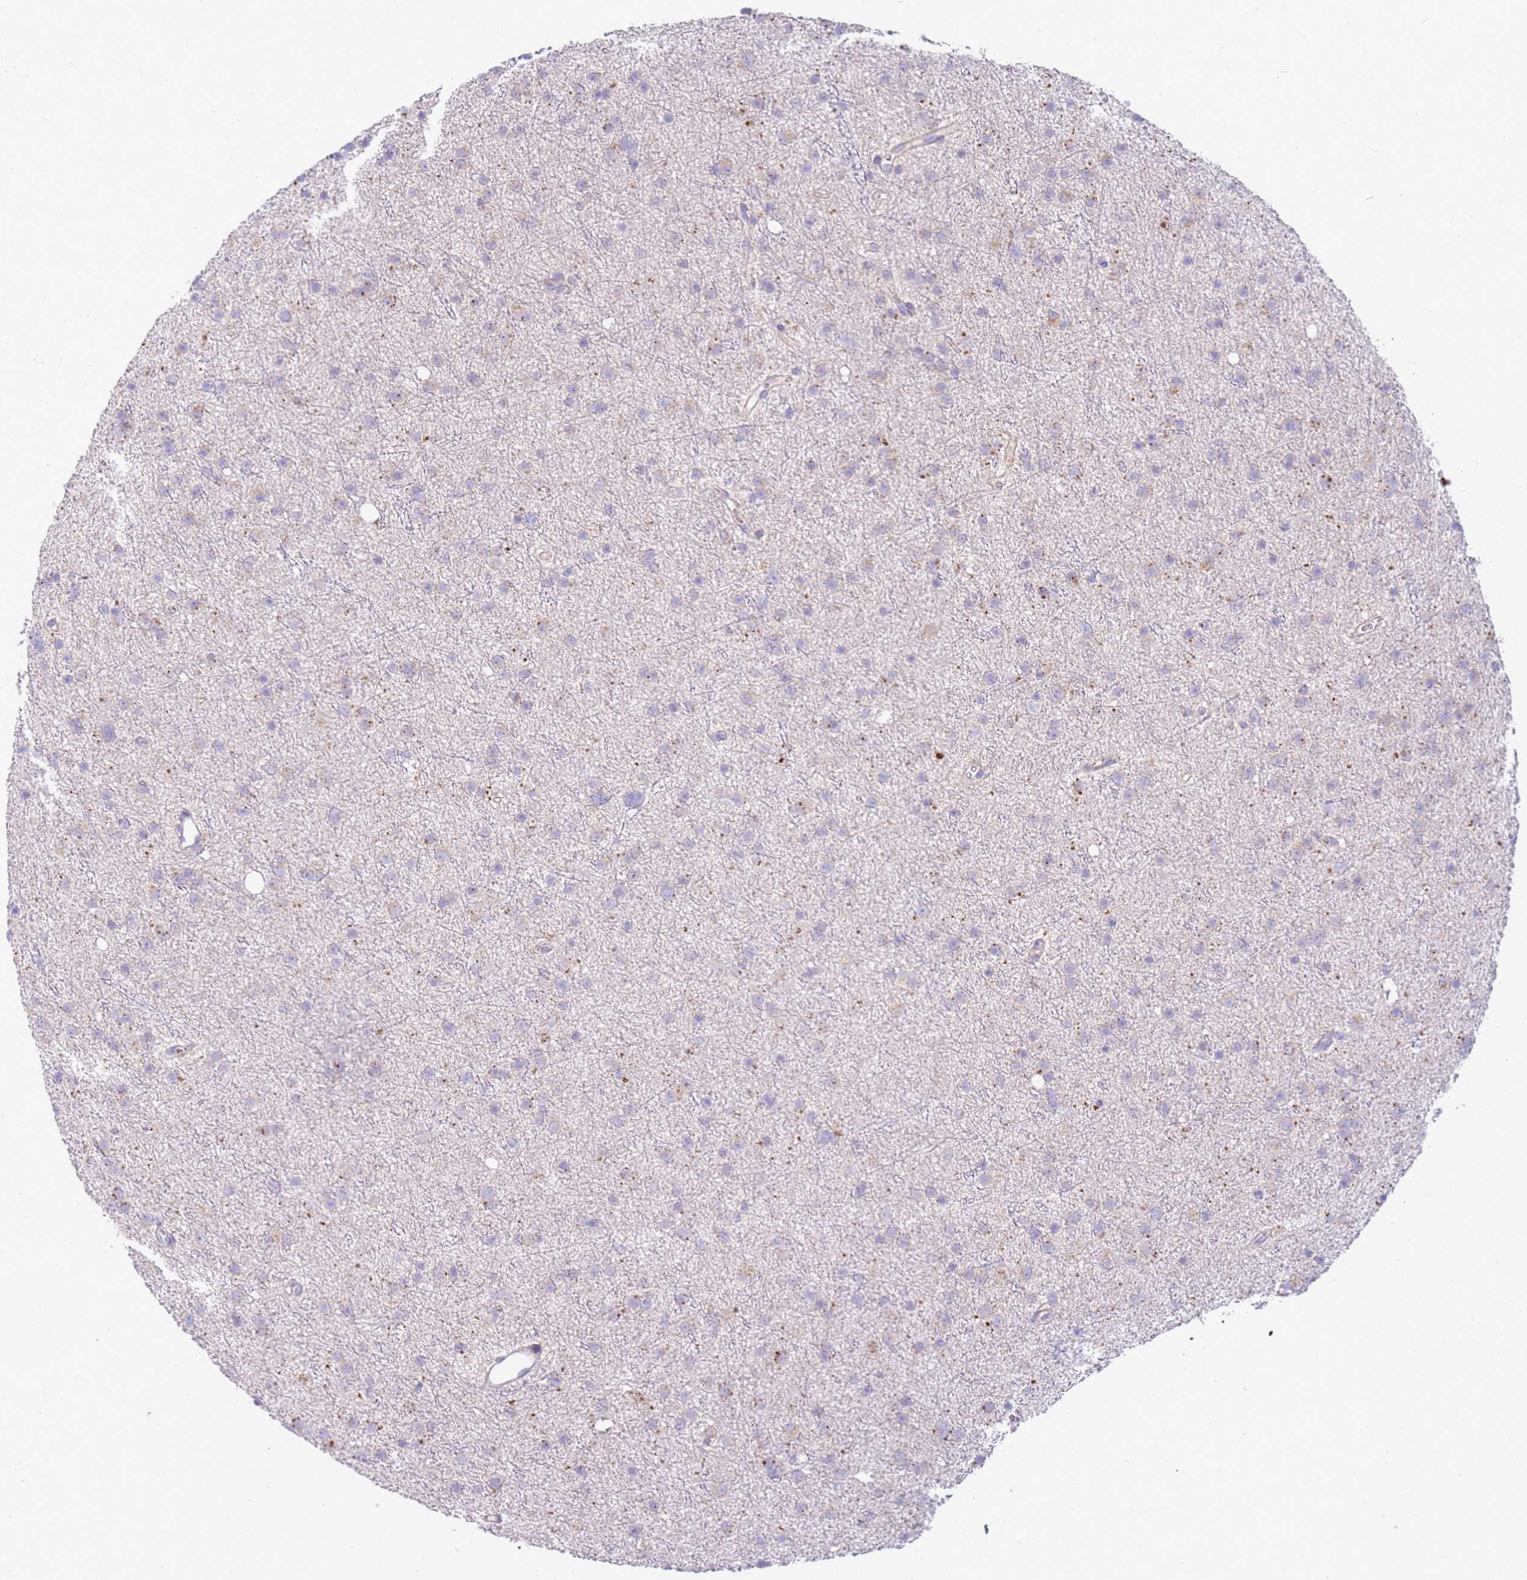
{"staining": {"intensity": "strong", "quantity": "<25%", "location": "cytoplasmic/membranous"}, "tissue": "glioma", "cell_type": "Tumor cells", "image_type": "cancer", "snomed": [{"axis": "morphology", "description": "Glioma, malignant, Low grade"}, {"axis": "topography", "description": "Cerebral cortex"}], "caption": "Brown immunohistochemical staining in glioma reveals strong cytoplasmic/membranous staining in about <25% of tumor cells.", "gene": "TTPAL", "patient": {"sex": "female", "age": 39}}